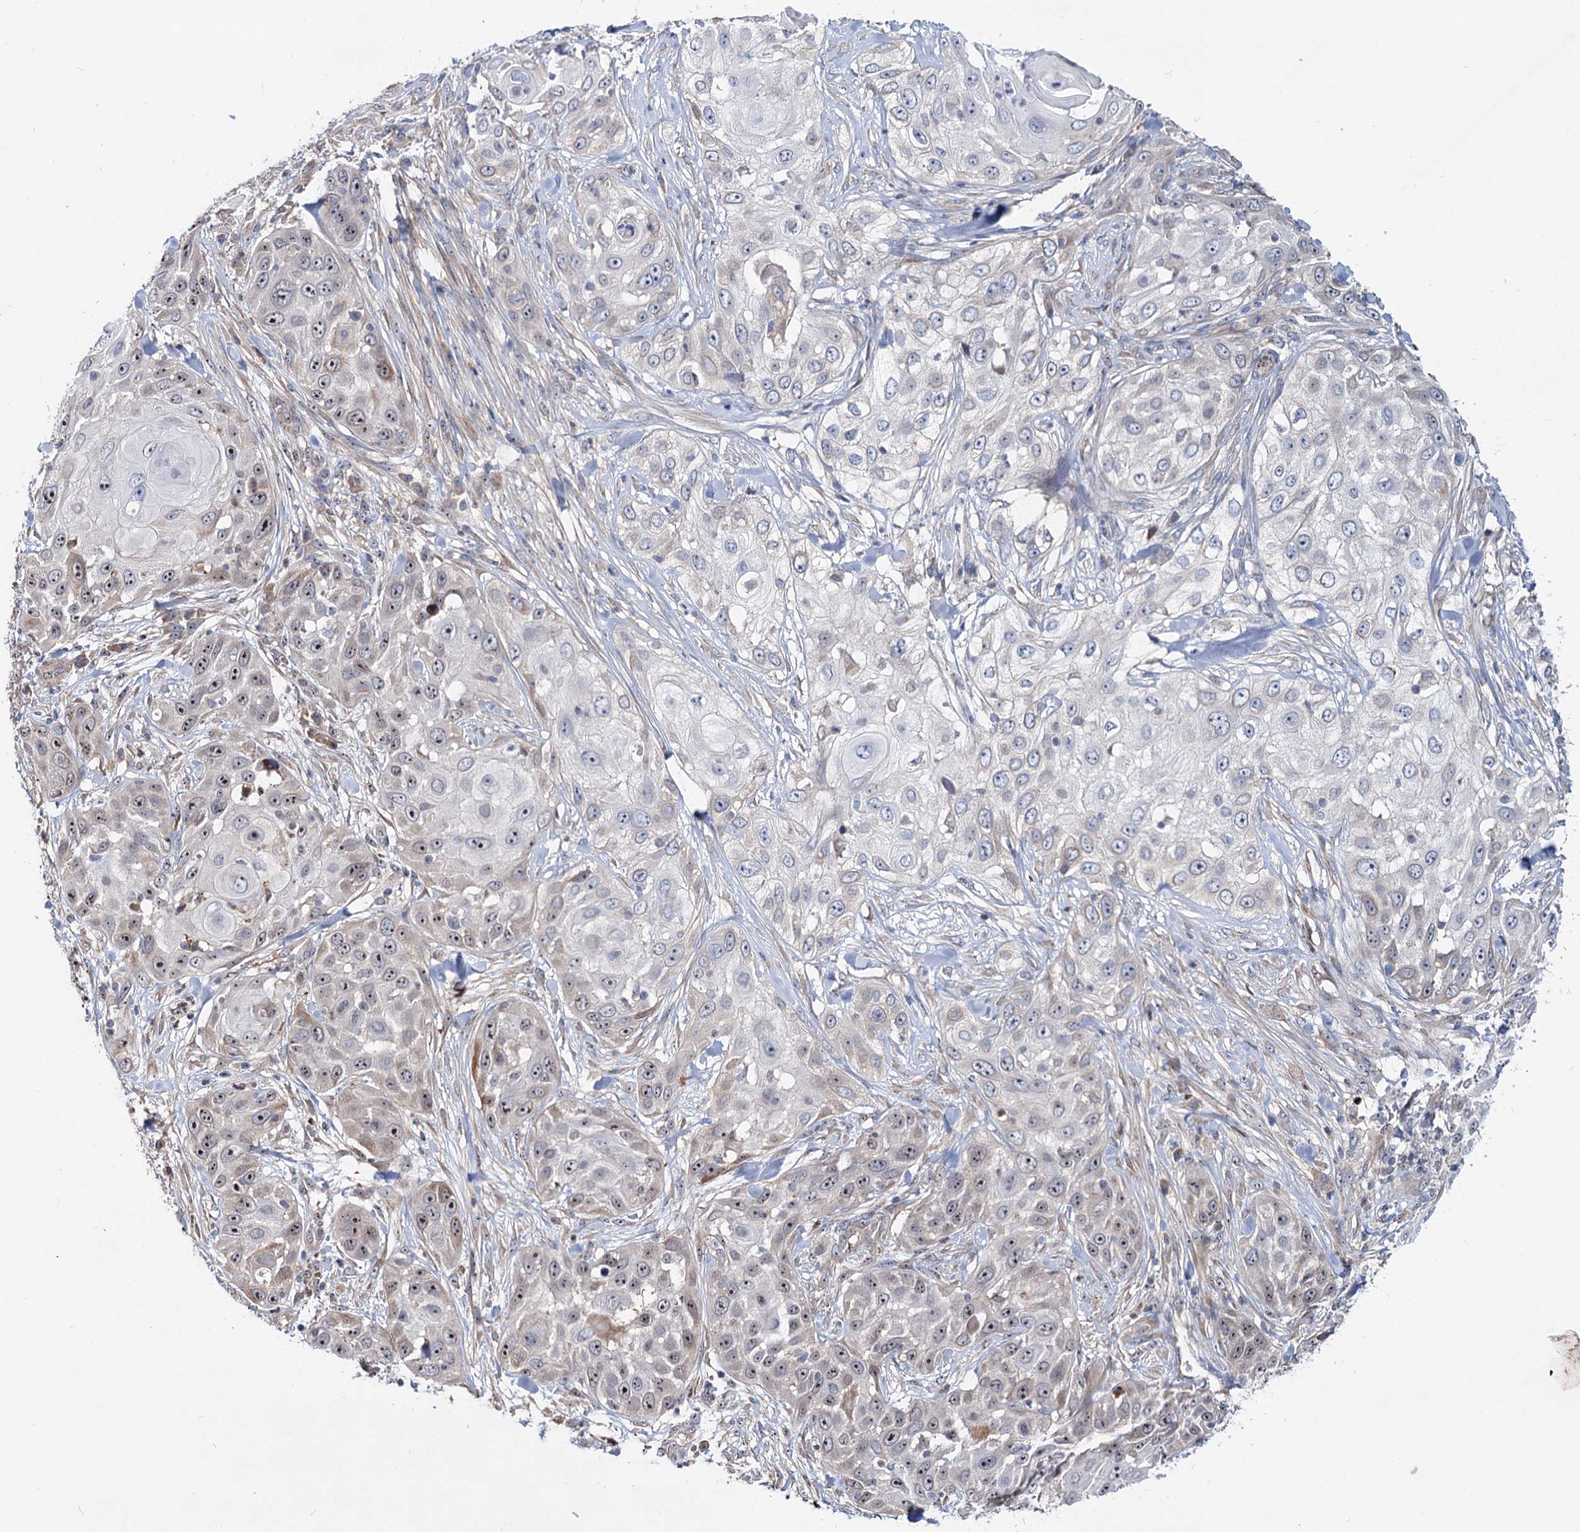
{"staining": {"intensity": "moderate", "quantity": "<25%", "location": "cytoplasmic/membranous,nuclear"}, "tissue": "skin cancer", "cell_type": "Tumor cells", "image_type": "cancer", "snomed": [{"axis": "morphology", "description": "Squamous cell carcinoma, NOS"}, {"axis": "topography", "description": "Skin"}], "caption": "Immunohistochemistry (DAB) staining of squamous cell carcinoma (skin) displays moderate cytoplasmic/membranous and nuclear protein expression in about <25% of tumor cells.", "gene": "PTDSS2", "patient": {"sex": "female", "age": 44}}